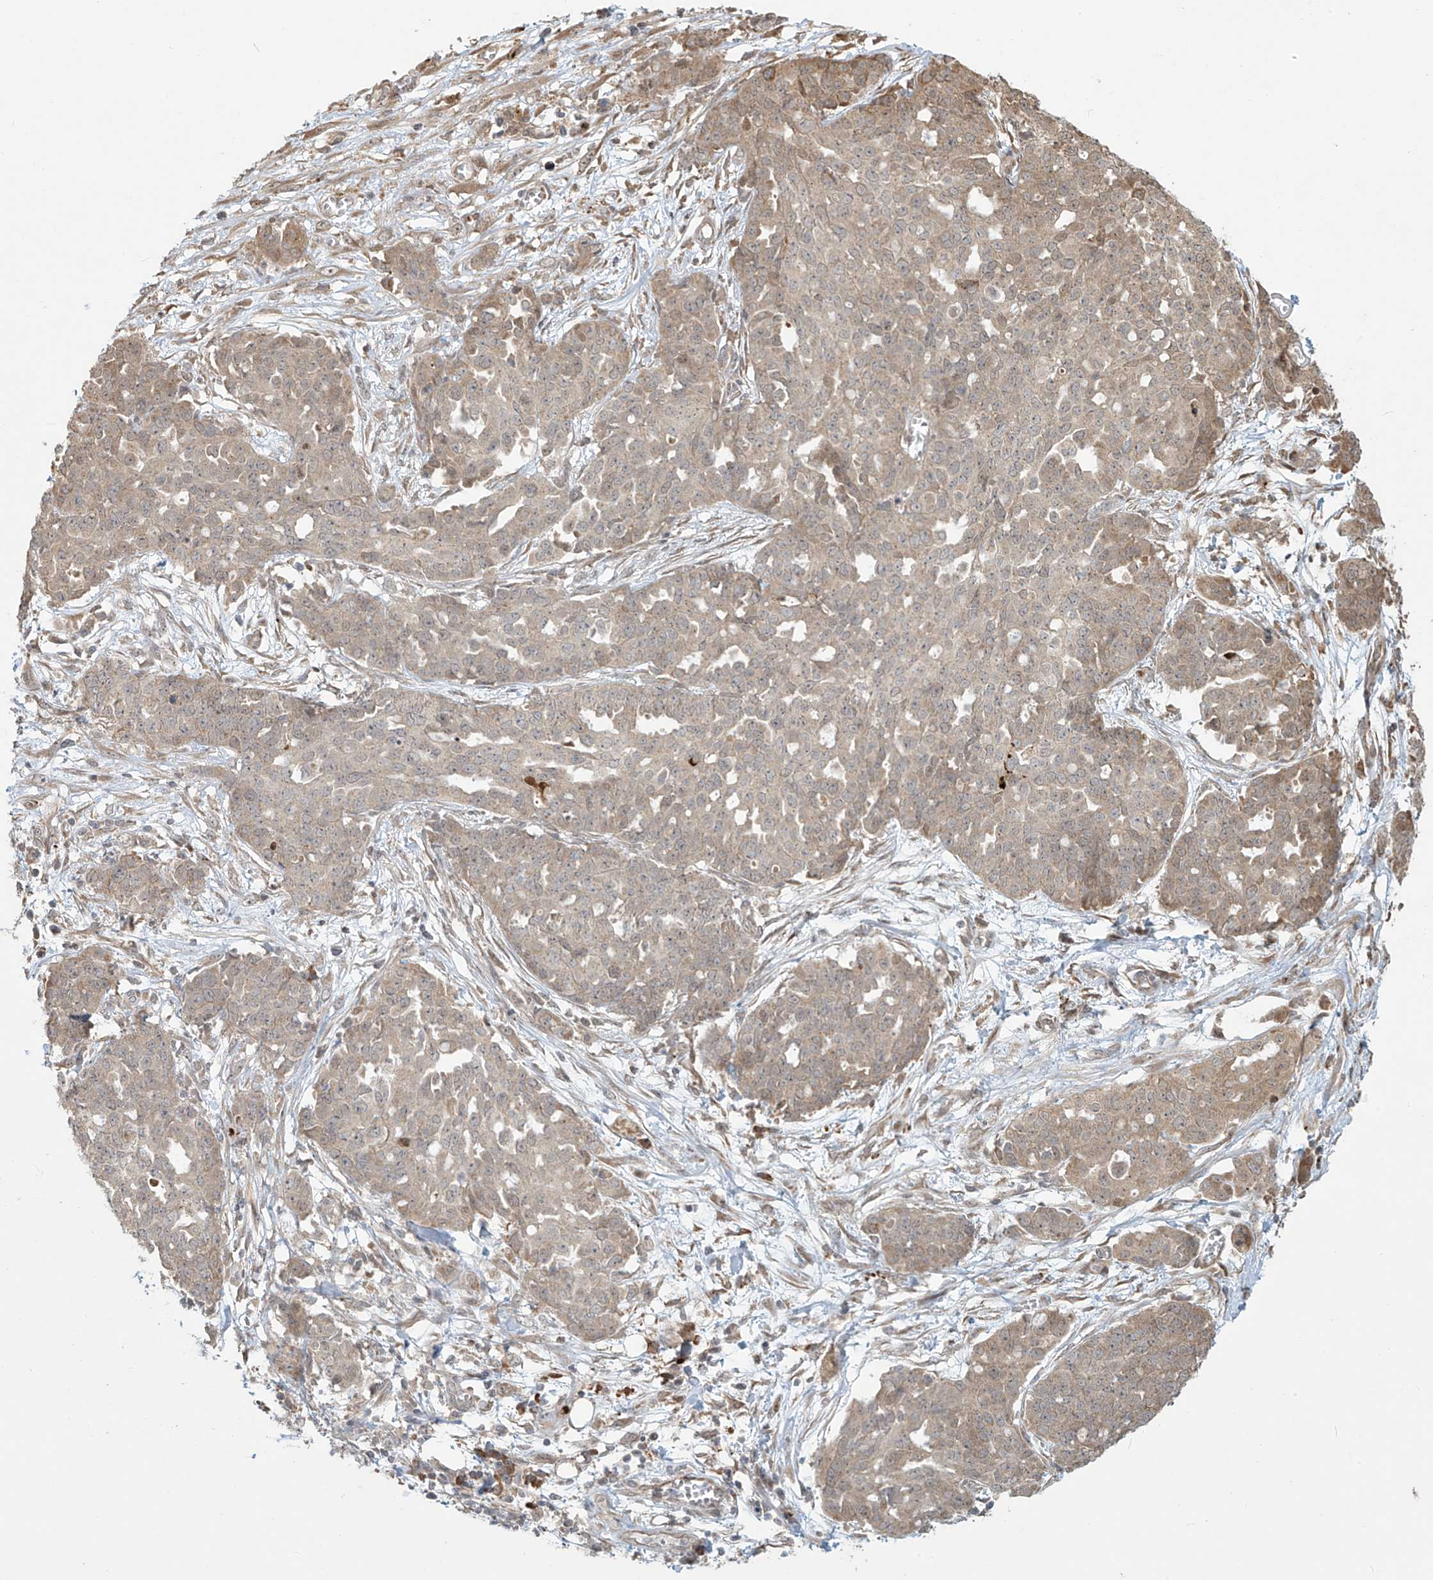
{"staining": {"intensity": "weak", "quantity": ">75%", "location": "cytoplasmic/membranous"}, "tissue": "ovarian cancer", "cell_type": "Tumor cells", "image_type": "cancer", "snomed": [{"axis": "morphology", "description": "Cystadenocarcinoma, serous, NOS"}, {"axis": "topography", "description": "Soft tissue"}, {"axis": "topography", "description": "Ovary"}], "caption": "A brown stain shows weak cytoplasmic/membranous staining of a protein in ovarian serous cystadenocarcinoma tumor cells.", "gene": "PLEKHM3", "patient": {"sex": "female", "age": 57}}